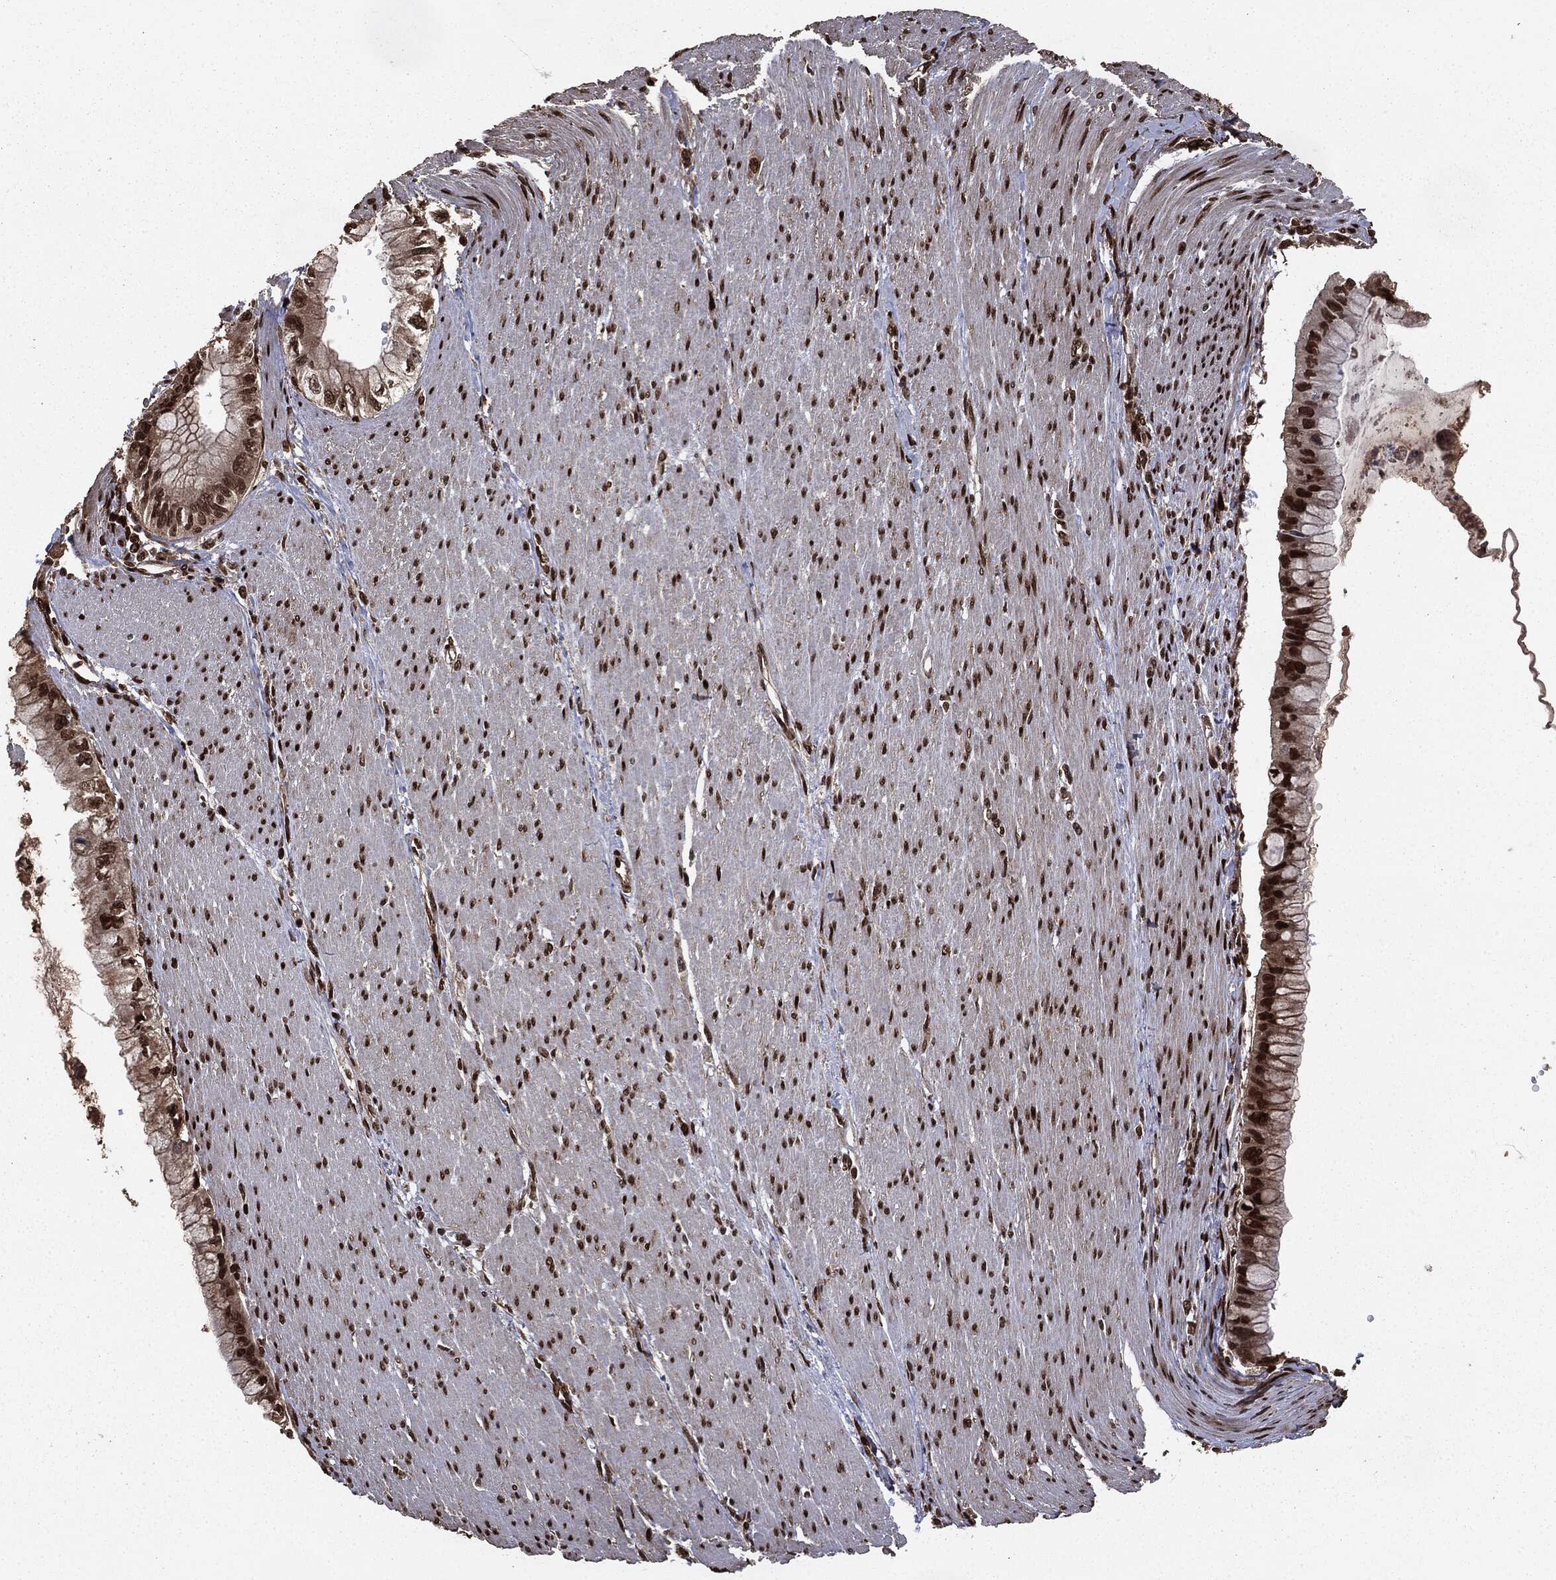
{"staining": {"intensity": "strong", "quantity": ">75%", "location": "nuclear"}, "tissue": "pancreatic cancer", "cell_type": "Tumor cells", "image_type": "cancer", "snomed": [{"axis": "morphology", "description": "Adenocarcinoma, NOS"}, {"axis": "topography", "description": "Pancreas"}], "caption": "A brown stain shows strong nuclear expression of a protein in pancreatic adenocarcinoma tumor cells.", "gene": "DVL2", "patient": {"sex": "male", "age": 48}}